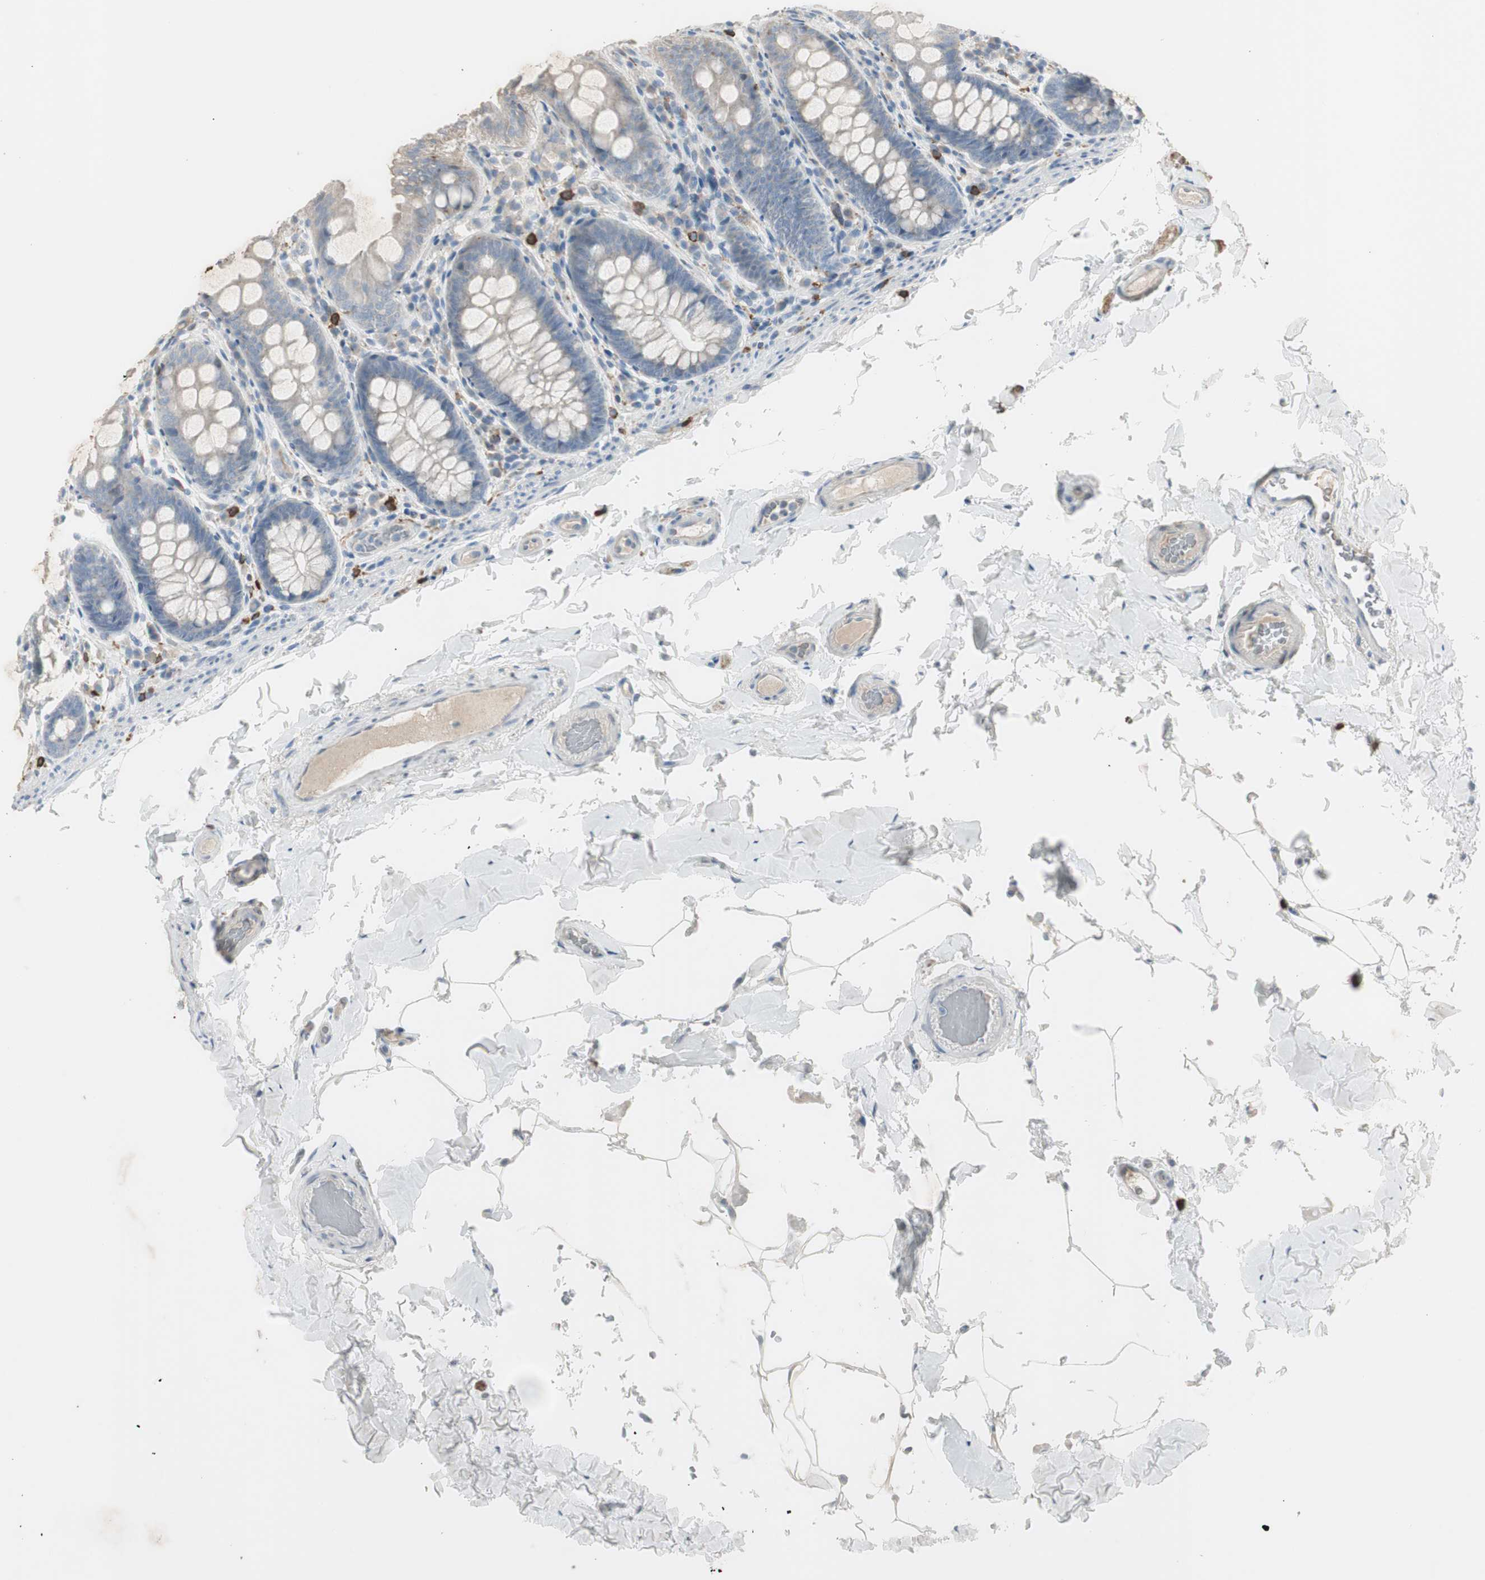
{"staining": {"intensity": "weak", "quantity": ">75%", "location": "cytoplasmic/membranous"}, "tissue": "colon", "cell_type": "Endothelial cells", "image_type": "normal", "snomed": [{"axis": "morphology", "description": "Normal tissue, NOS"}, {"axis": "topography", "description": "Colon"}], "caption": "A brown stain highlights weak cytoplasmic/membranous staining of a protein in endothelial cells of unremarkable colon.", "gene": "MAPRE3", "patient": {"sex": "female", "age": 61}}